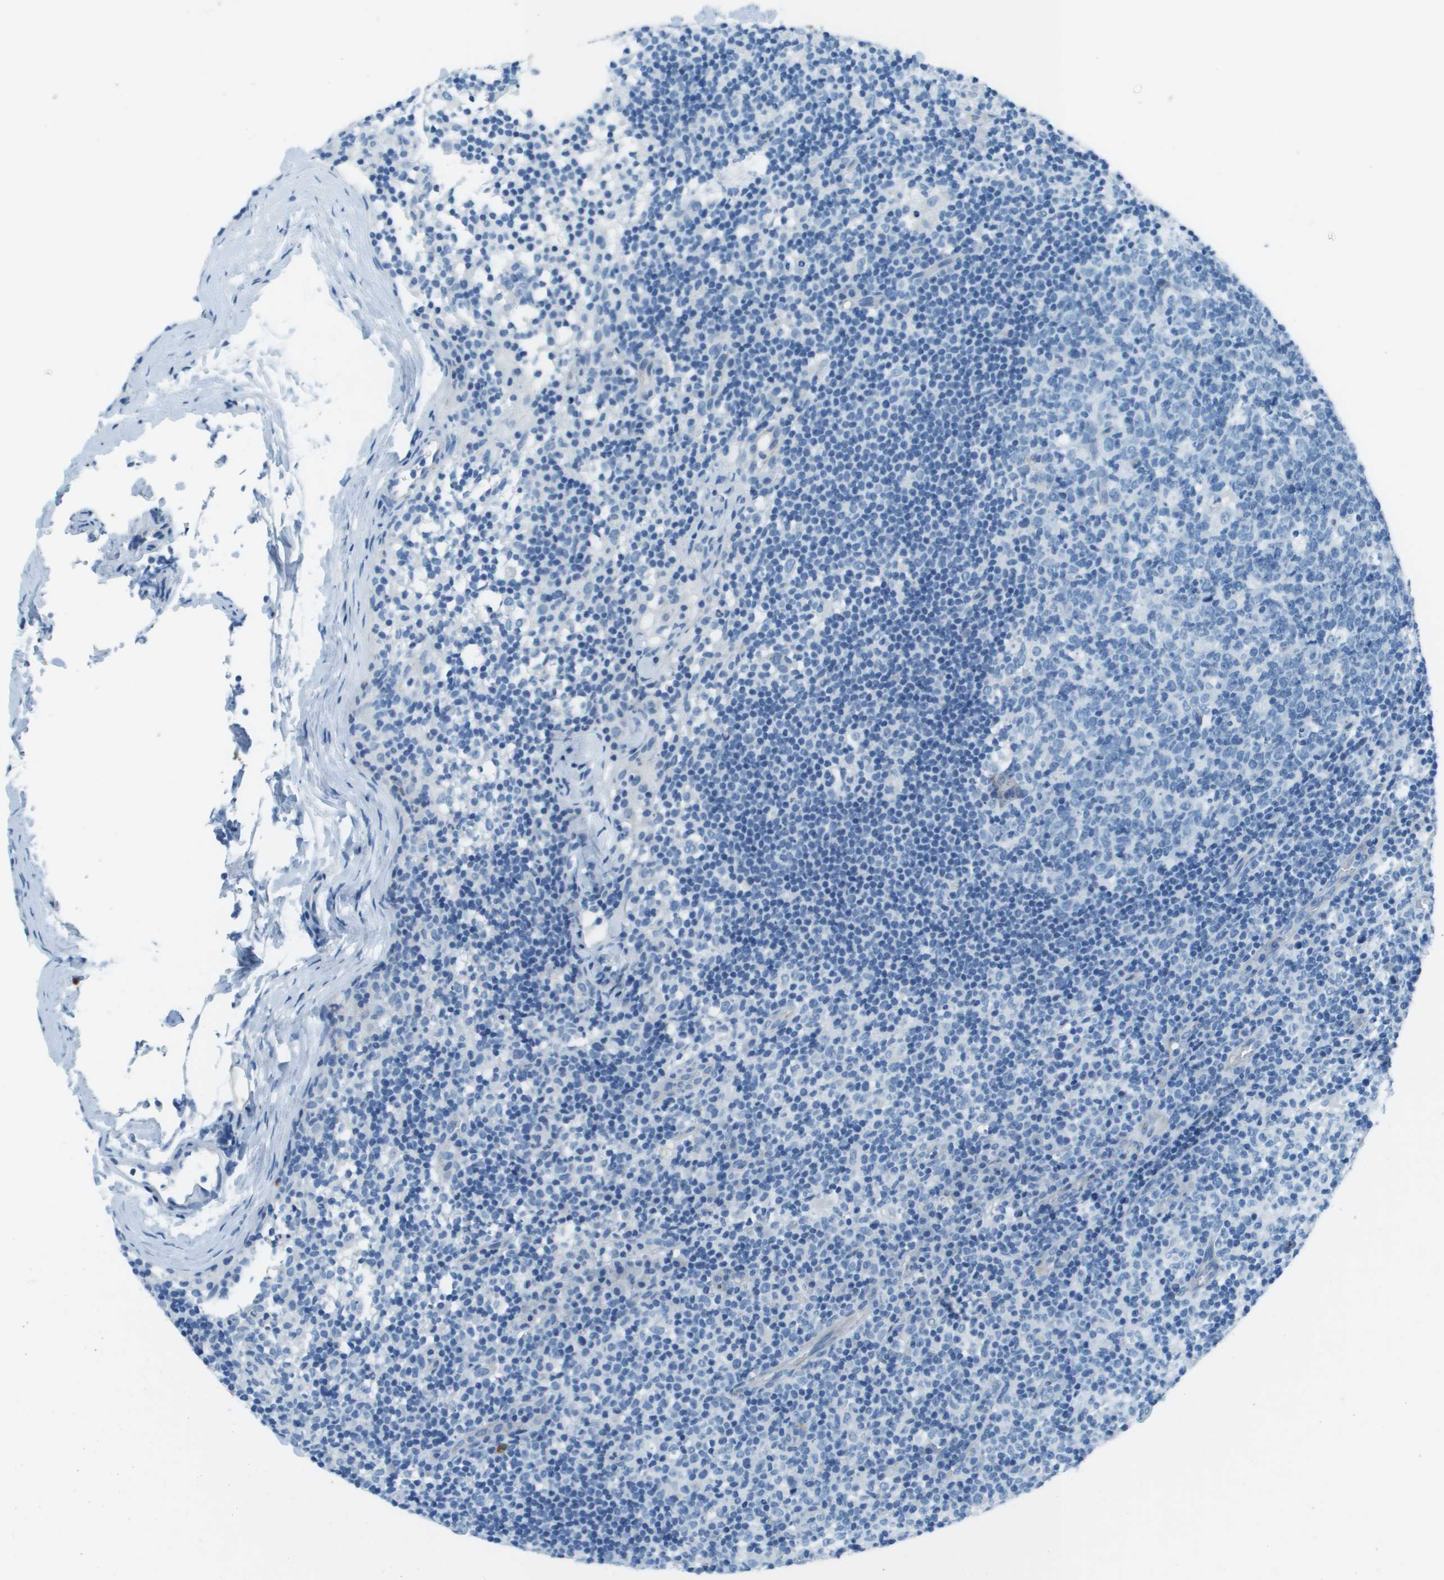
{"staining": {"intensity": "negative", "quantity": "none", "location": "none"}, "tissue": "lymph node", "cell_type": "Germinal center cells", "image_type": "normal", "snomed": [{"axis": "morphology", "description": "Normal tissue, NOS"}, {"axis": "morphology", "description": "Inflammation, NOS"}, {"axis": "topography", "description": "Lymph node"}], "caption": "There is no significant staining in germinal center cells of lymph node. The staining was performed using DAB to visualize the protein expression in brown, while the nuclei were stained in blue with hematoxylin (Magnification: 20x).", "gene": "SLC16A10", "patient": {"sex": "male", "age": 55}}